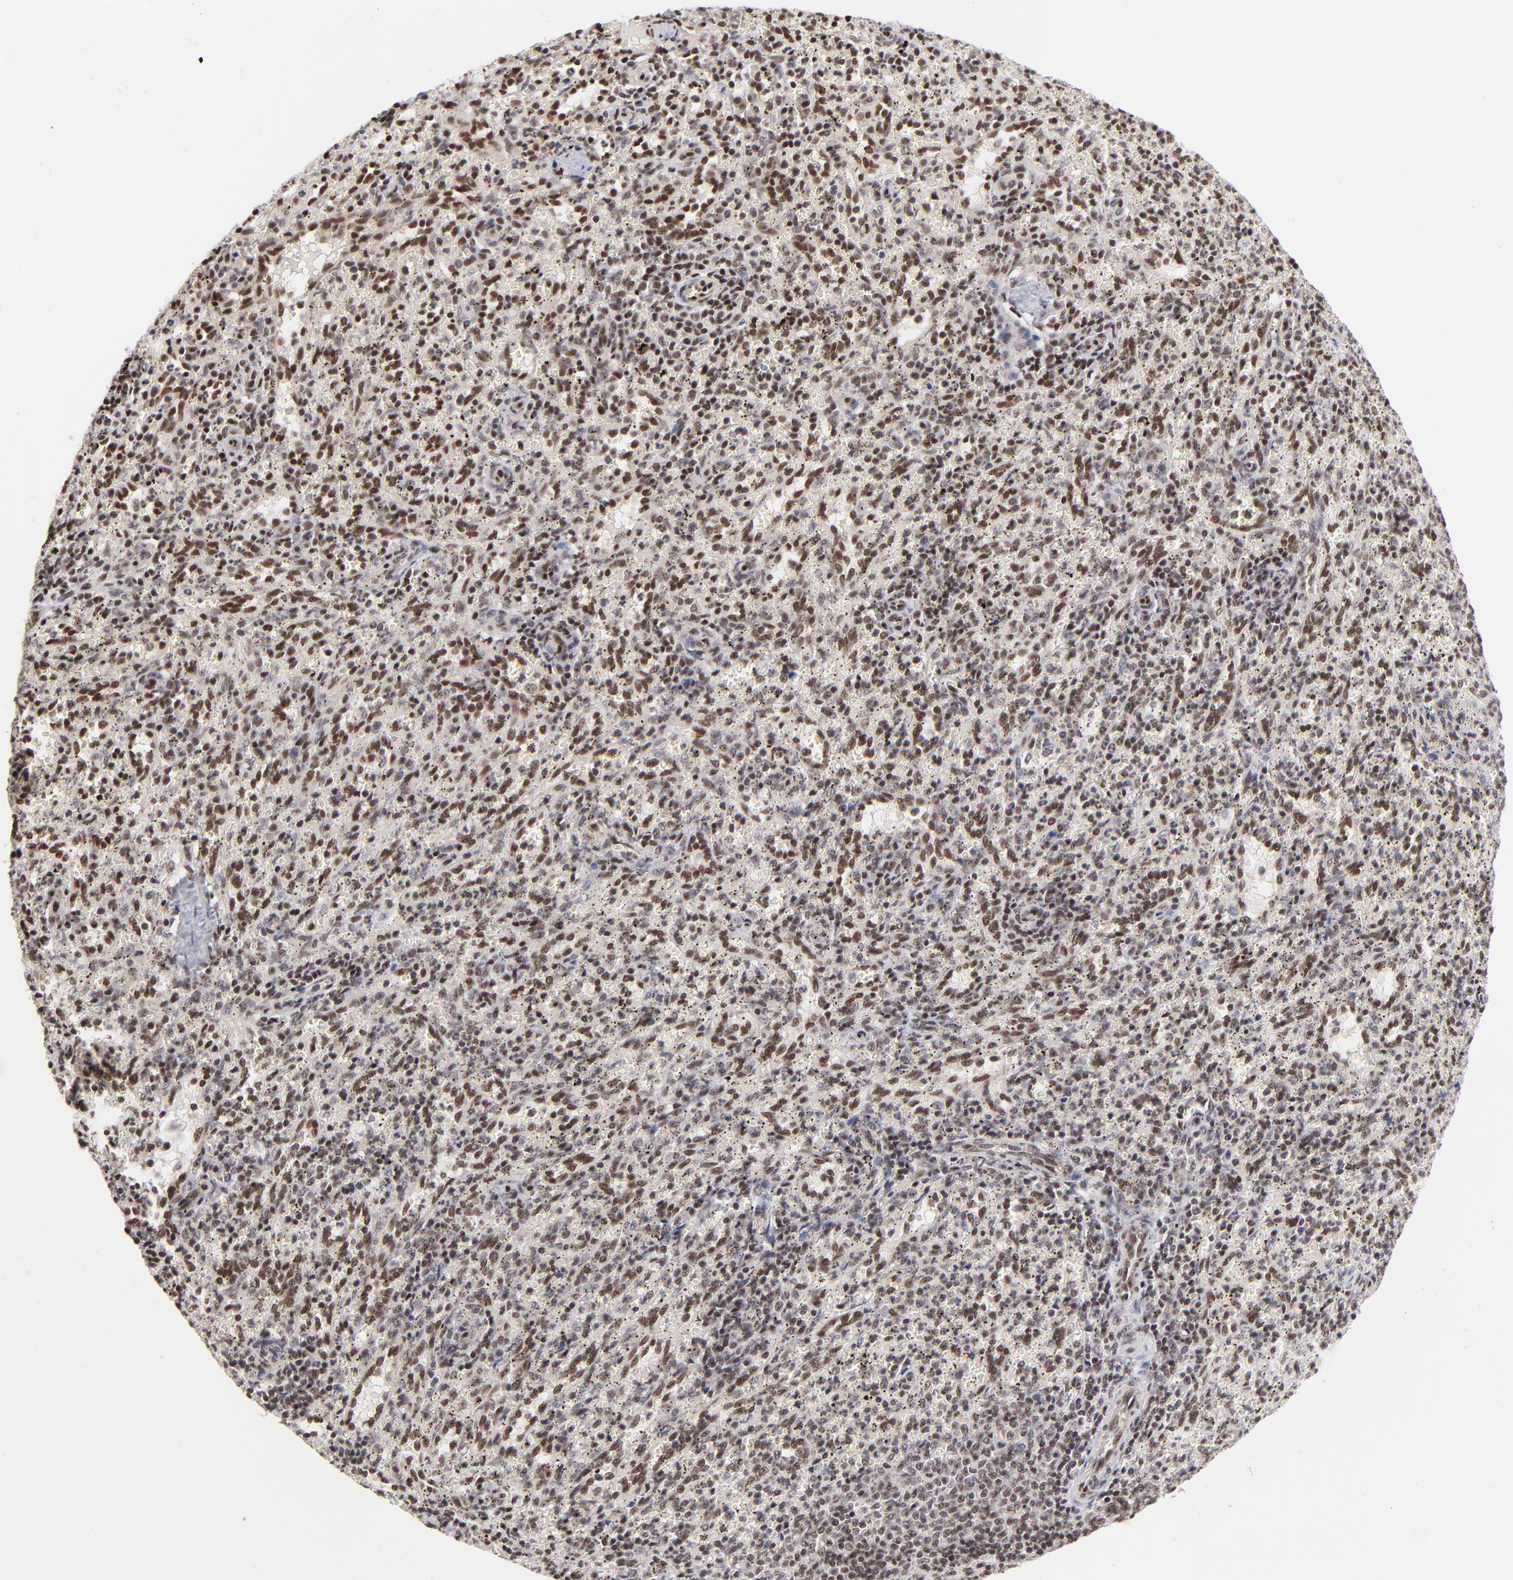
{"staining": {"intensity": "weak", "quantity": ">75%", "location": "nuclear"}, "tissue": "spleen", "cell_type": "Cells in red pulp", "image_type": "normal", "snomed": [{"axis": "morphology", "description": "Normal tissue, NOS"}, {"axis": "topography", "description": "Spleen"}], "caption": "Benign spleen was stained to show a protein in brown. There is low levels of weak nuclear staining in approximately >75% of cells in red pulp.", "gene": "GABPA", "patient": {"sex": "female", "age": 10}}